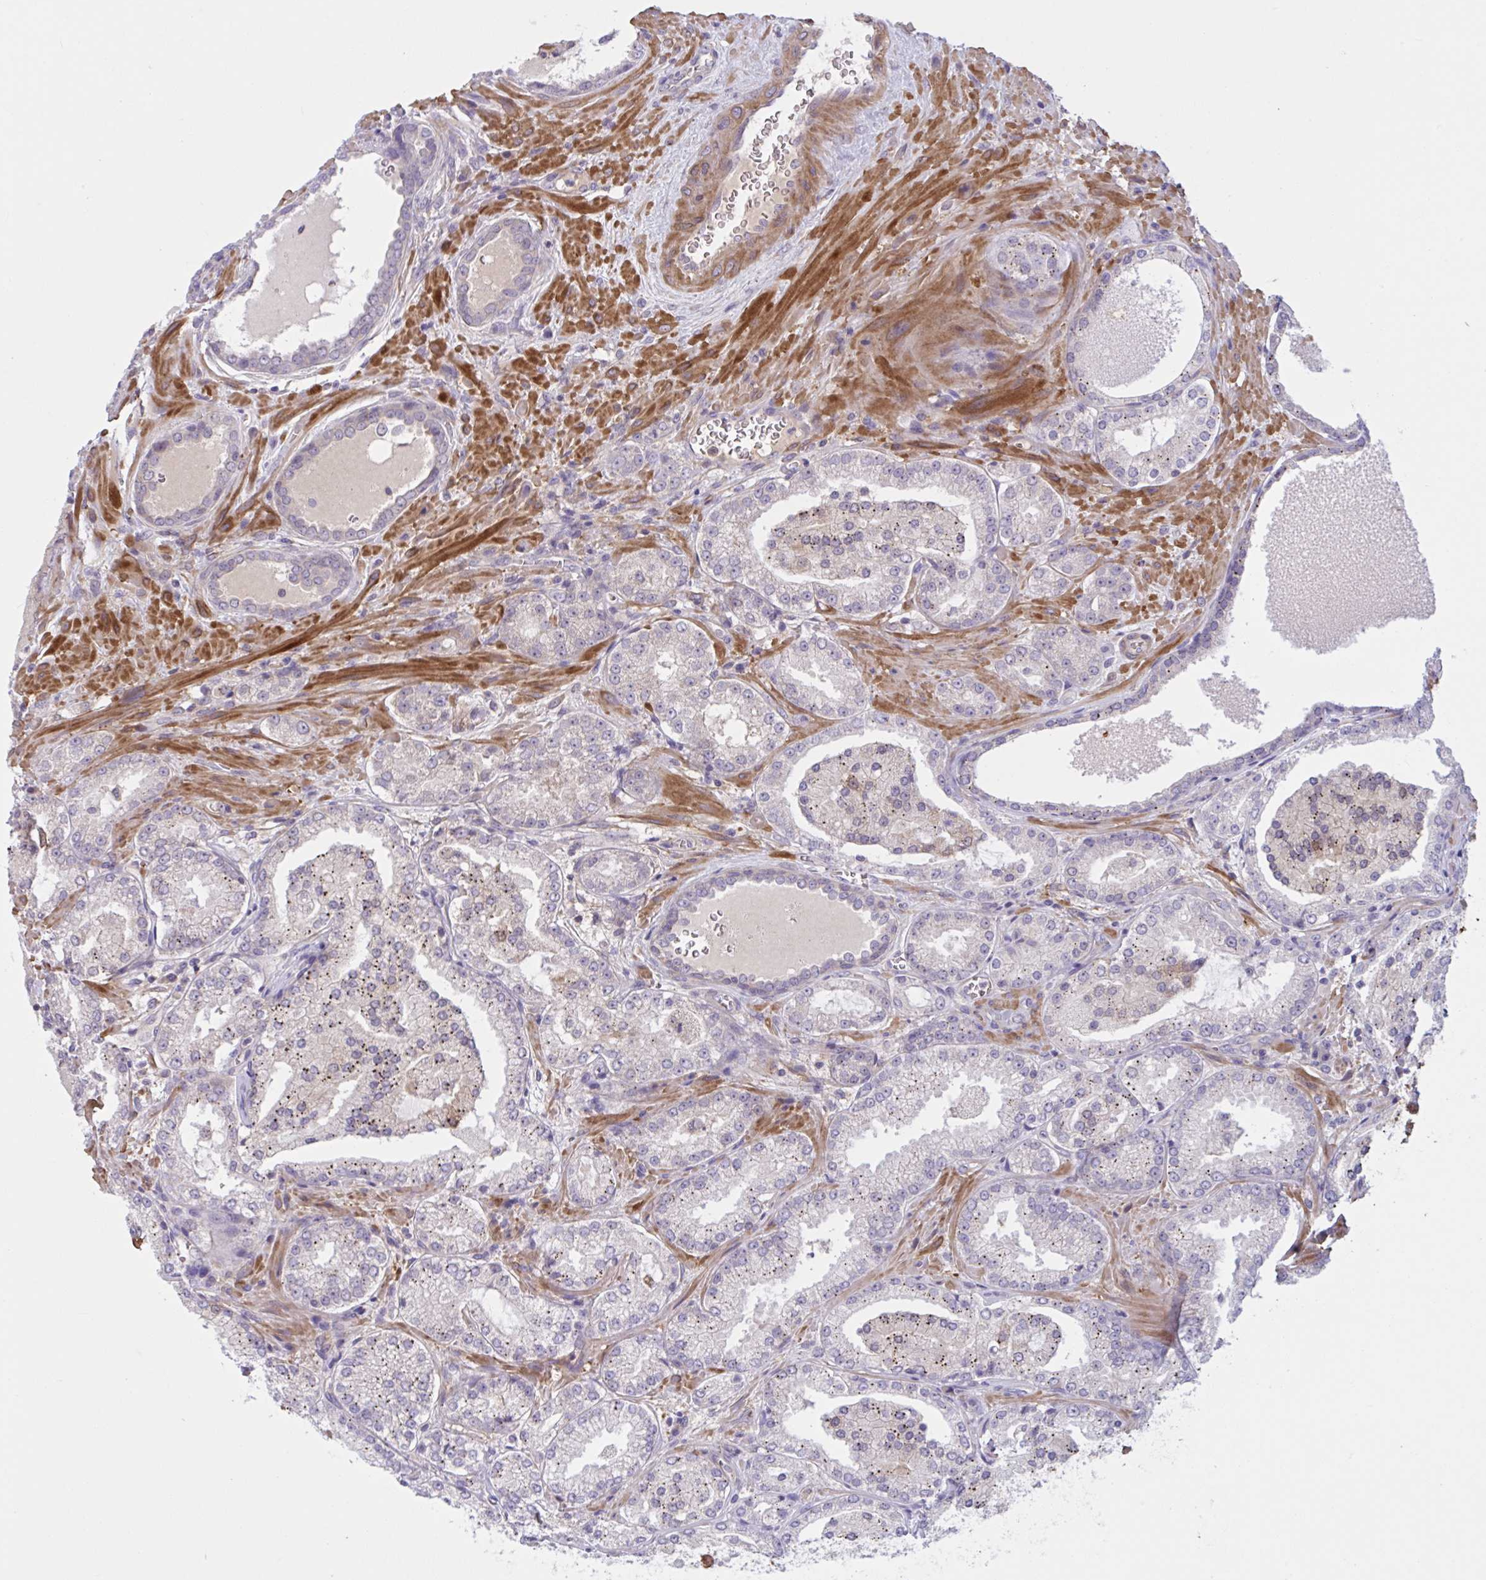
{"staining": {"intensity": "moderate", "quantity": "25%-75%", "location": "cytoplasmic/membranous"}, "tissue": "prostate cancer", "cell_type": "Tumor cells", "image_type": "cancer", "snomed": [{"axis": "morphology", "description": "Adenocarcinoma, High grade"}, {"axis": "topography", "description": "Prostate"}], "caption": "A histopathology image of adenocarcinoma (high-grade) (prostate) stained for a protein demonstrates moderate cytoplasmic/membranous brown staining in tumor cells.", "gene": "WNT9B", "patient": {"sex": "male", "age": 73}}